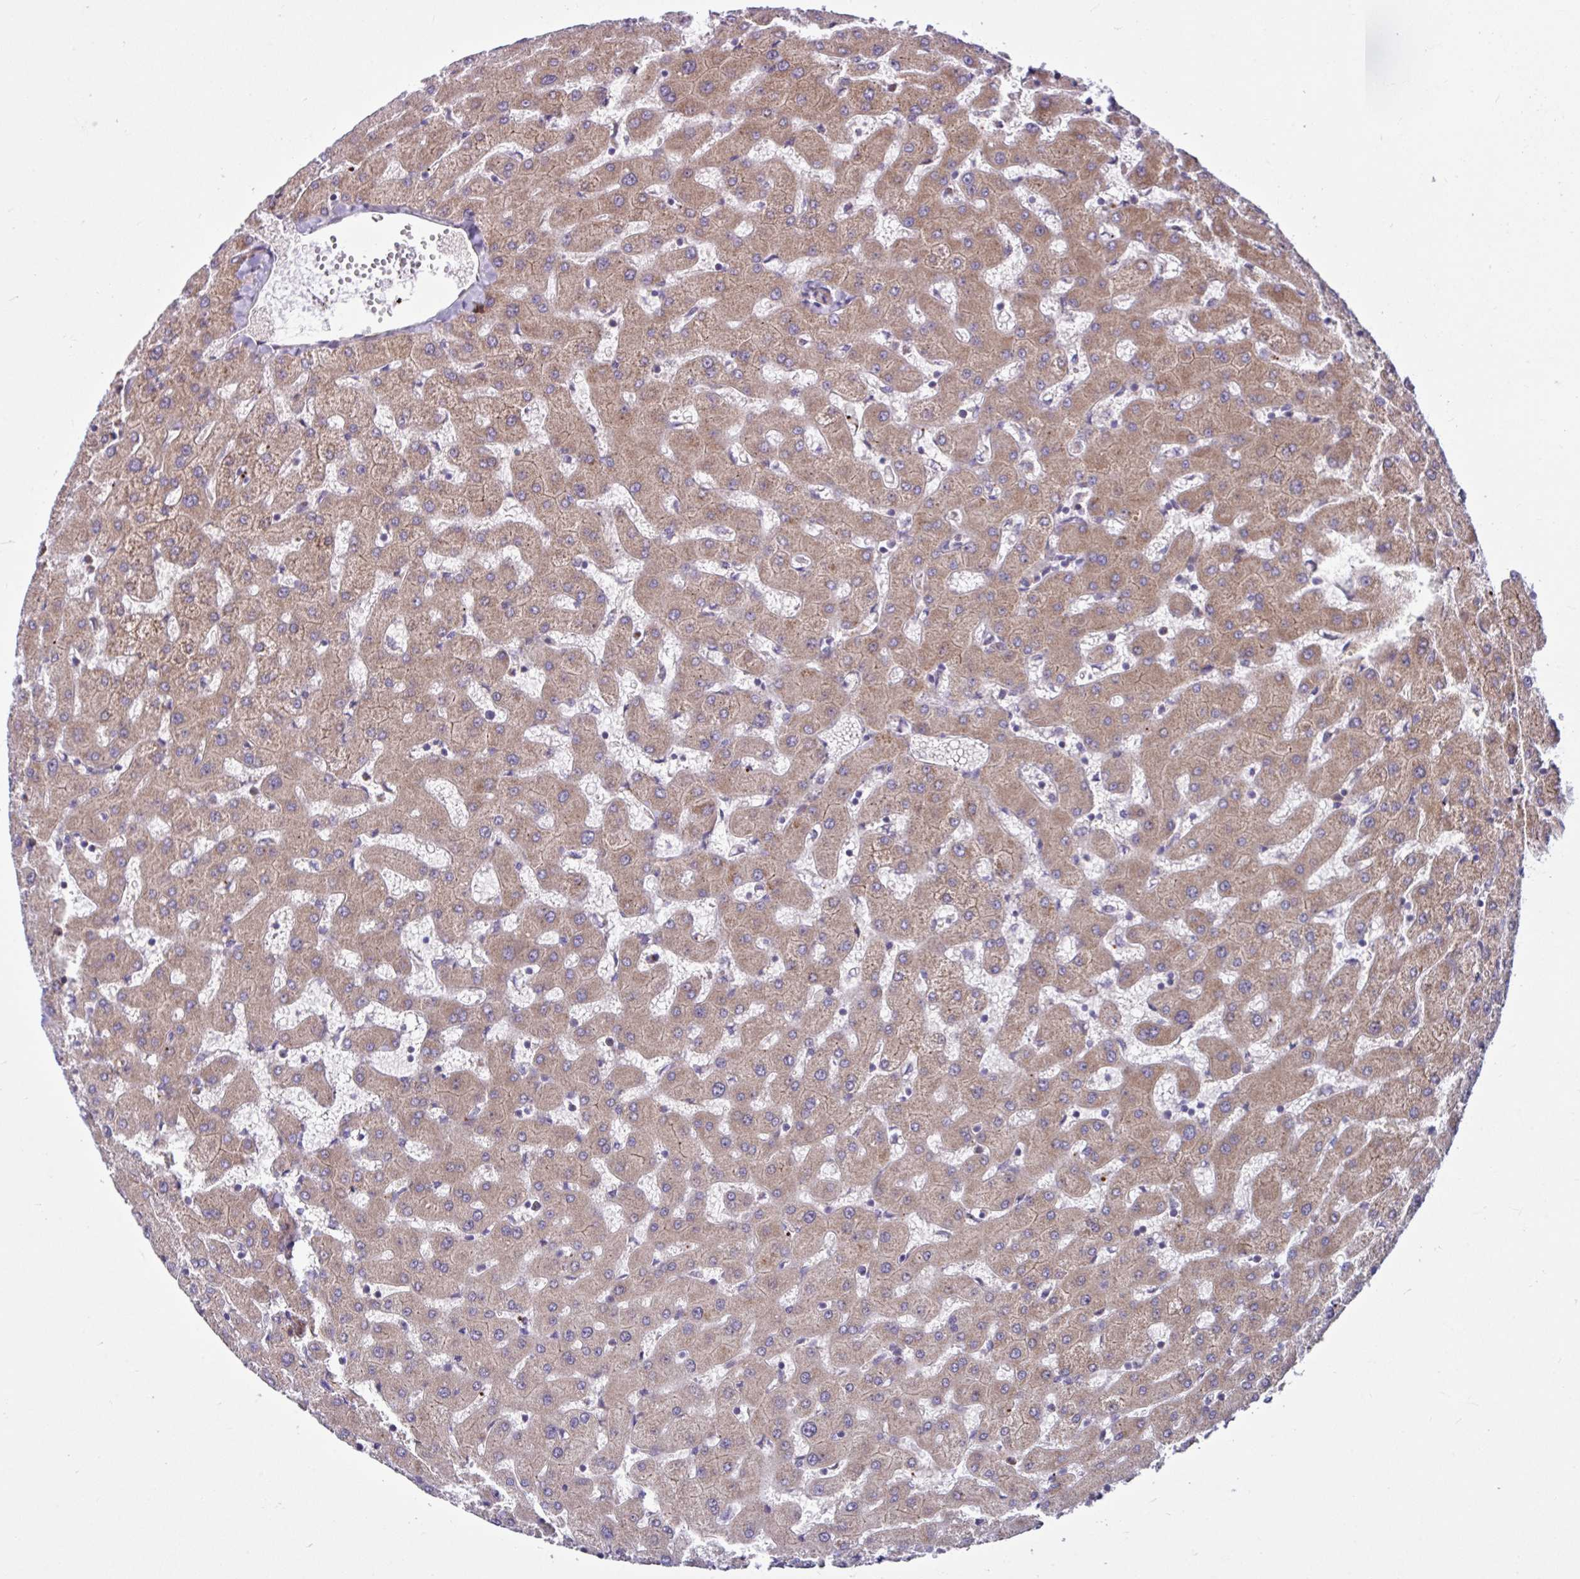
{"staining": {"intensity": "weak", "quantity": "25%-75%", "location": "cytoplasmic/membranous"}, "tissue": "liver", "cell_type": "Cholangiocytes", "image_type": "normal", "snomed": [{"axis": "morphology", "description": "Normal tissue, NOS"}, {"axis": "topography", "description": "Liver"}], "caption": "The micrograph reveals immunohistochemical staining of normal liver. There is weak cytoplasmic/membranous positivity is identified in about 25%-75% of cholangiocytes. (brown staining indicates protein expression, while blue staining denotes nuclei).", "gene": "NTPCR", "patient": {"sex": "female", "age": 63}}